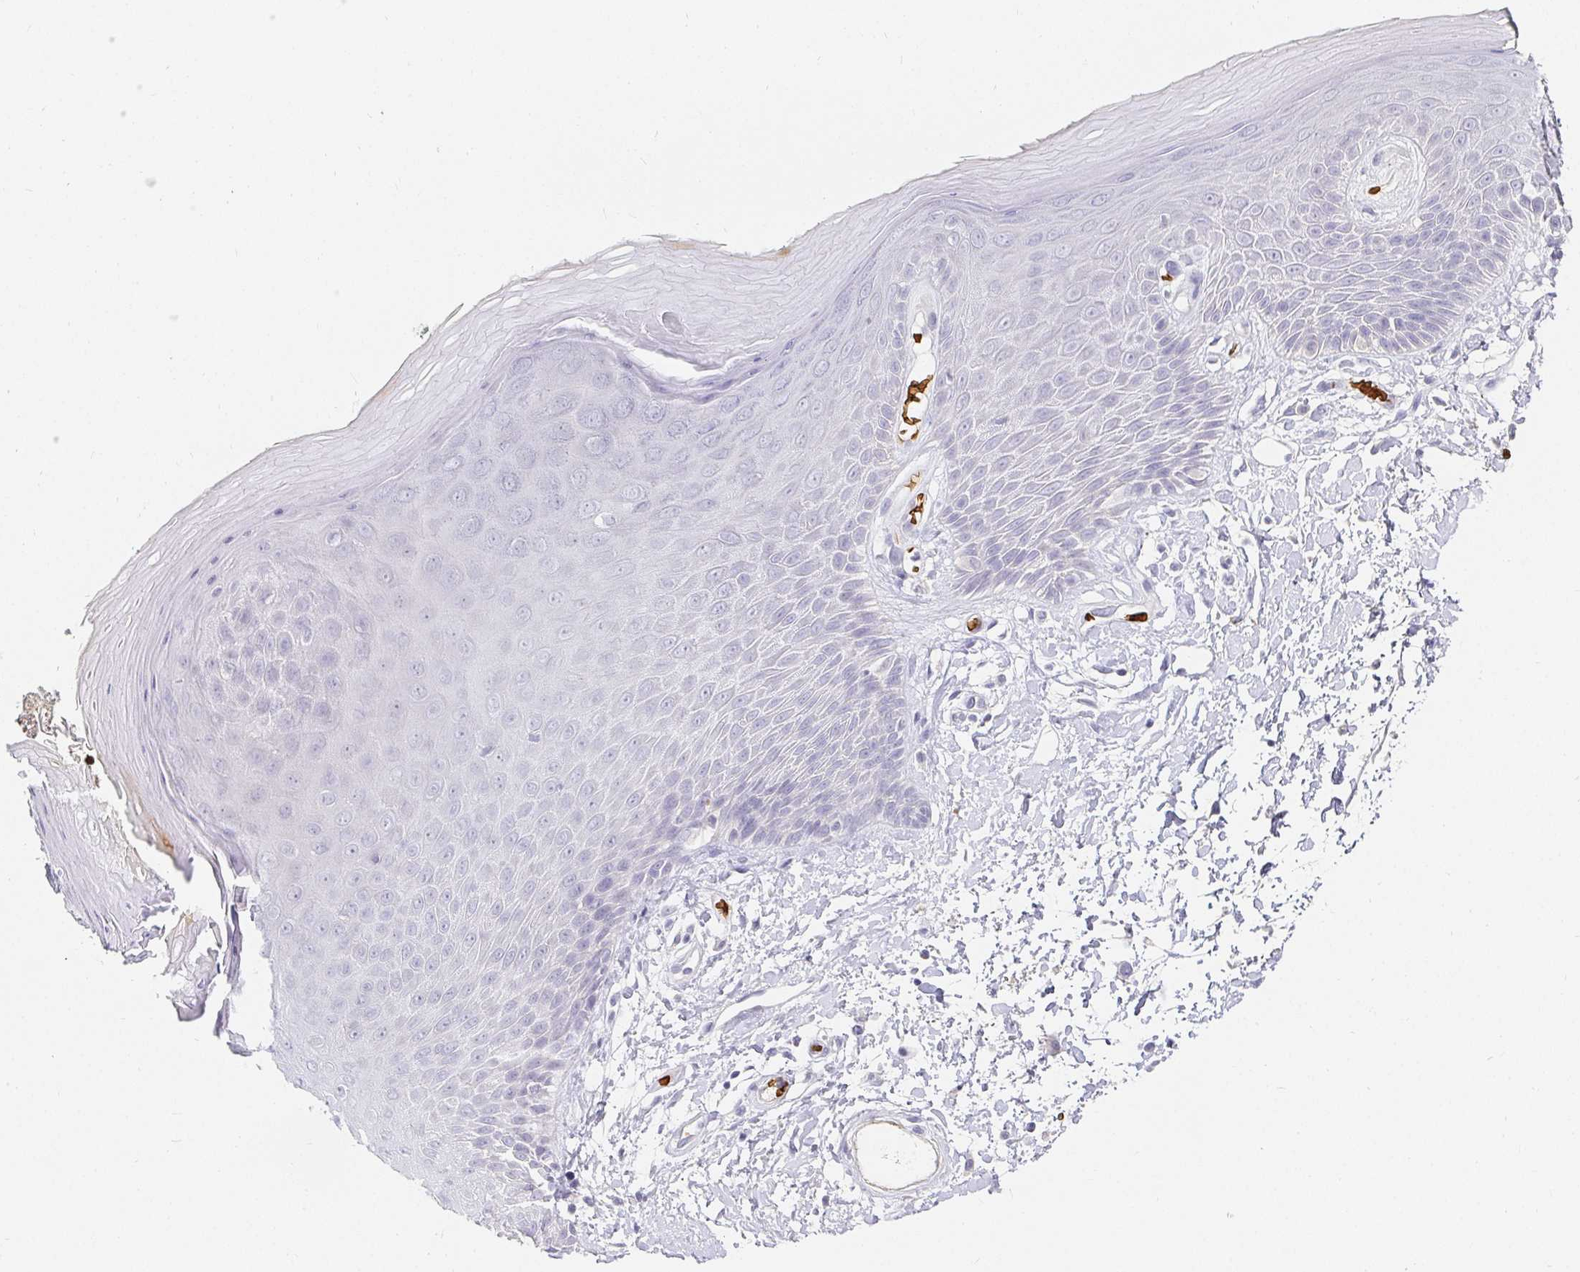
{"staining": {"intensity": "negative", "quantity": "none", "location": "none"}, "tissue": "skin", "cell_type": "Epidermal cells", "image_type": "normal", "snomed": [{"axis": "morphology", "description": "Normal tissue, NOS"}, {"axis": "topography", "description": "Anal"}, {"axis": "topography", "description": "Peripheral nerve tissue"}], "caption": "Immunohistochemistry photomicrograph of normal human skin stained for a protein (brown), which demonstrates no staining in epidermal cells.", "gene": "FGF21", "patient": {"sex": "male", "age": 78}}